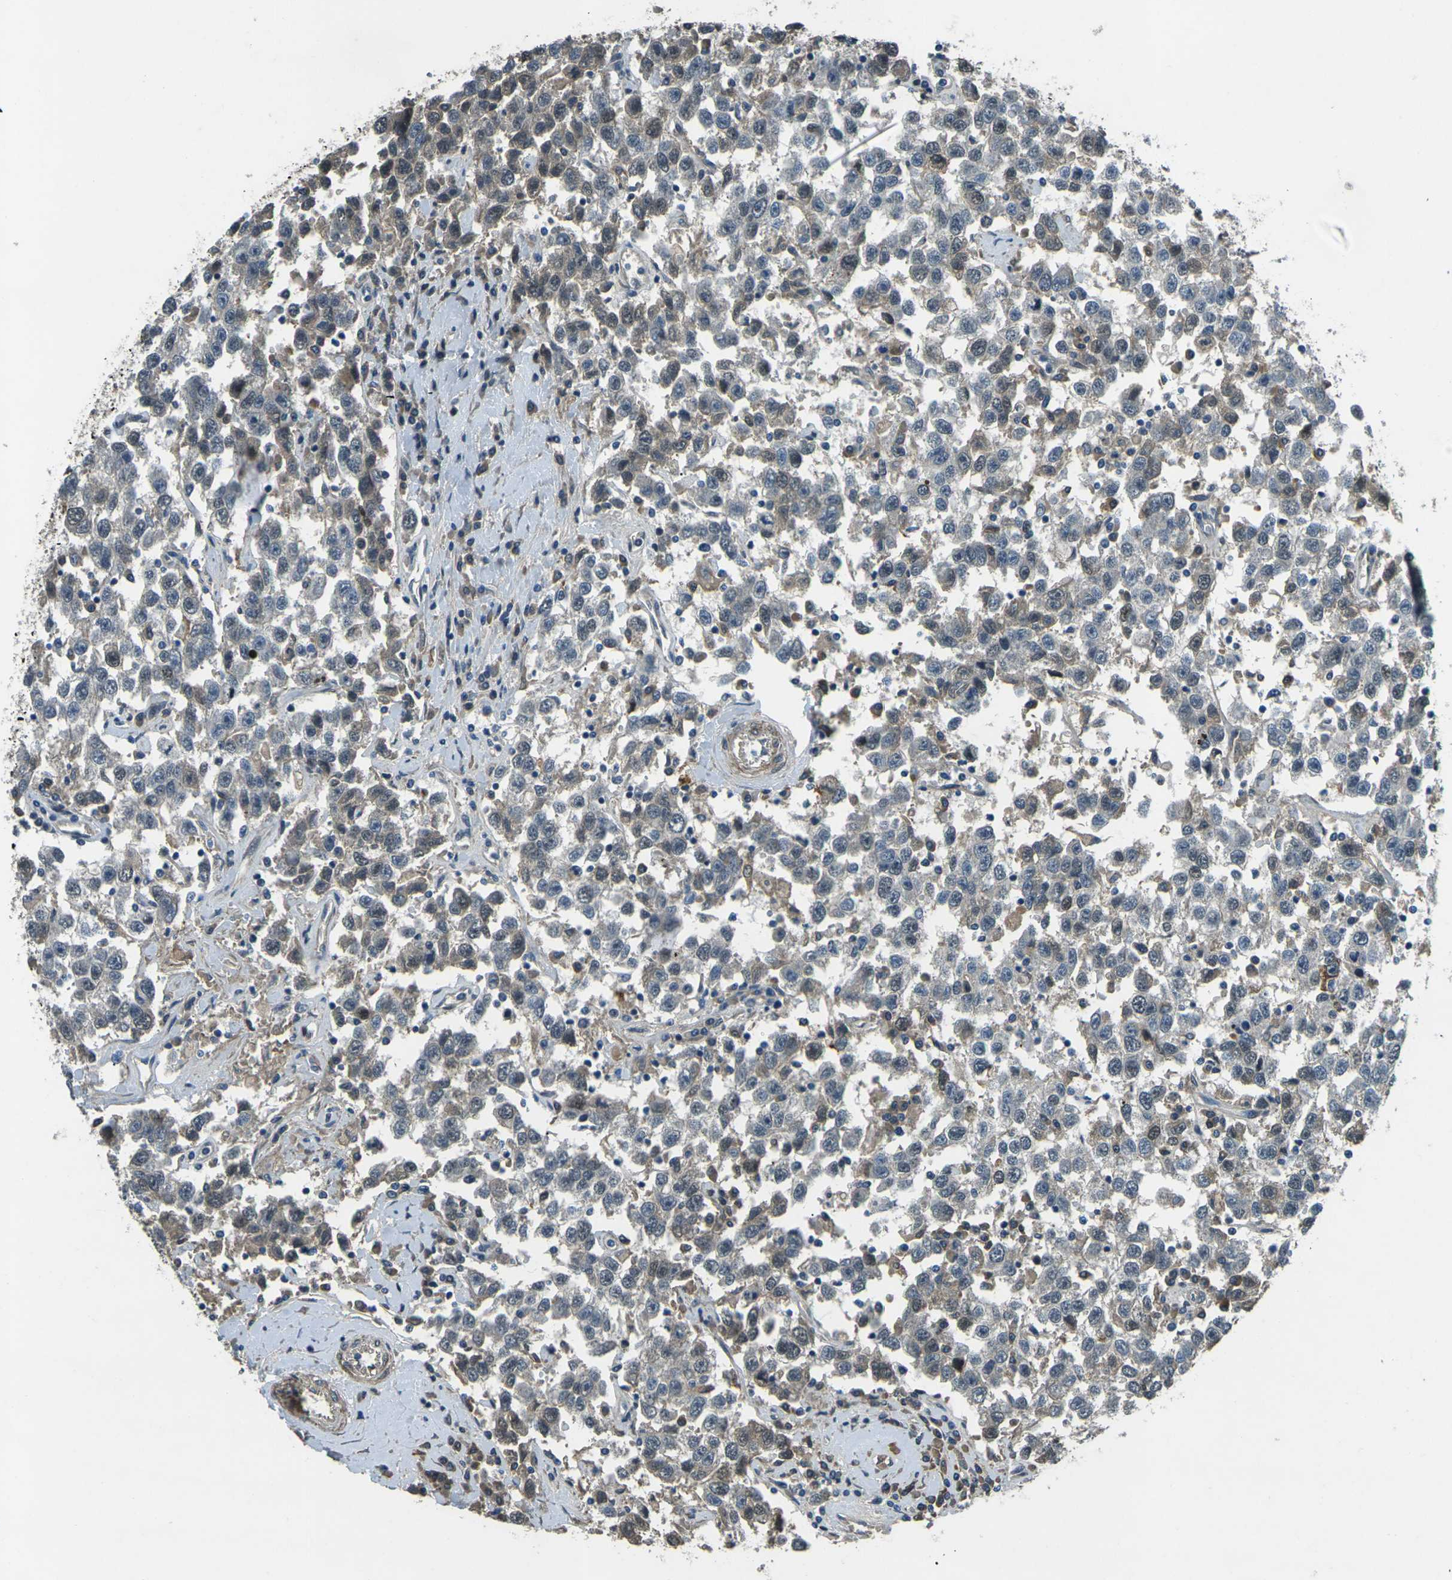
{"staining": {"intensity": "weak", "quantity": "25%-75%", "location": "cytoplasmic/membranous"}, "tissue": "testis cancer", "cell_type": "Tumor cells", "image_type": "cancer", "snomed": [{"axis": "morphology", "description": "Seminoma, NOS"}, {"axis": "topography", "description": "Testis"}], "caption": "Seminoma (testis) was stained to show a protein in brown. There is low levels of weak cytoplasmic/membranous staining in approximately 25%-75% of tumor cells.", "gene": "AFAP1", "patient": {"sex": "male", "age": 41}}